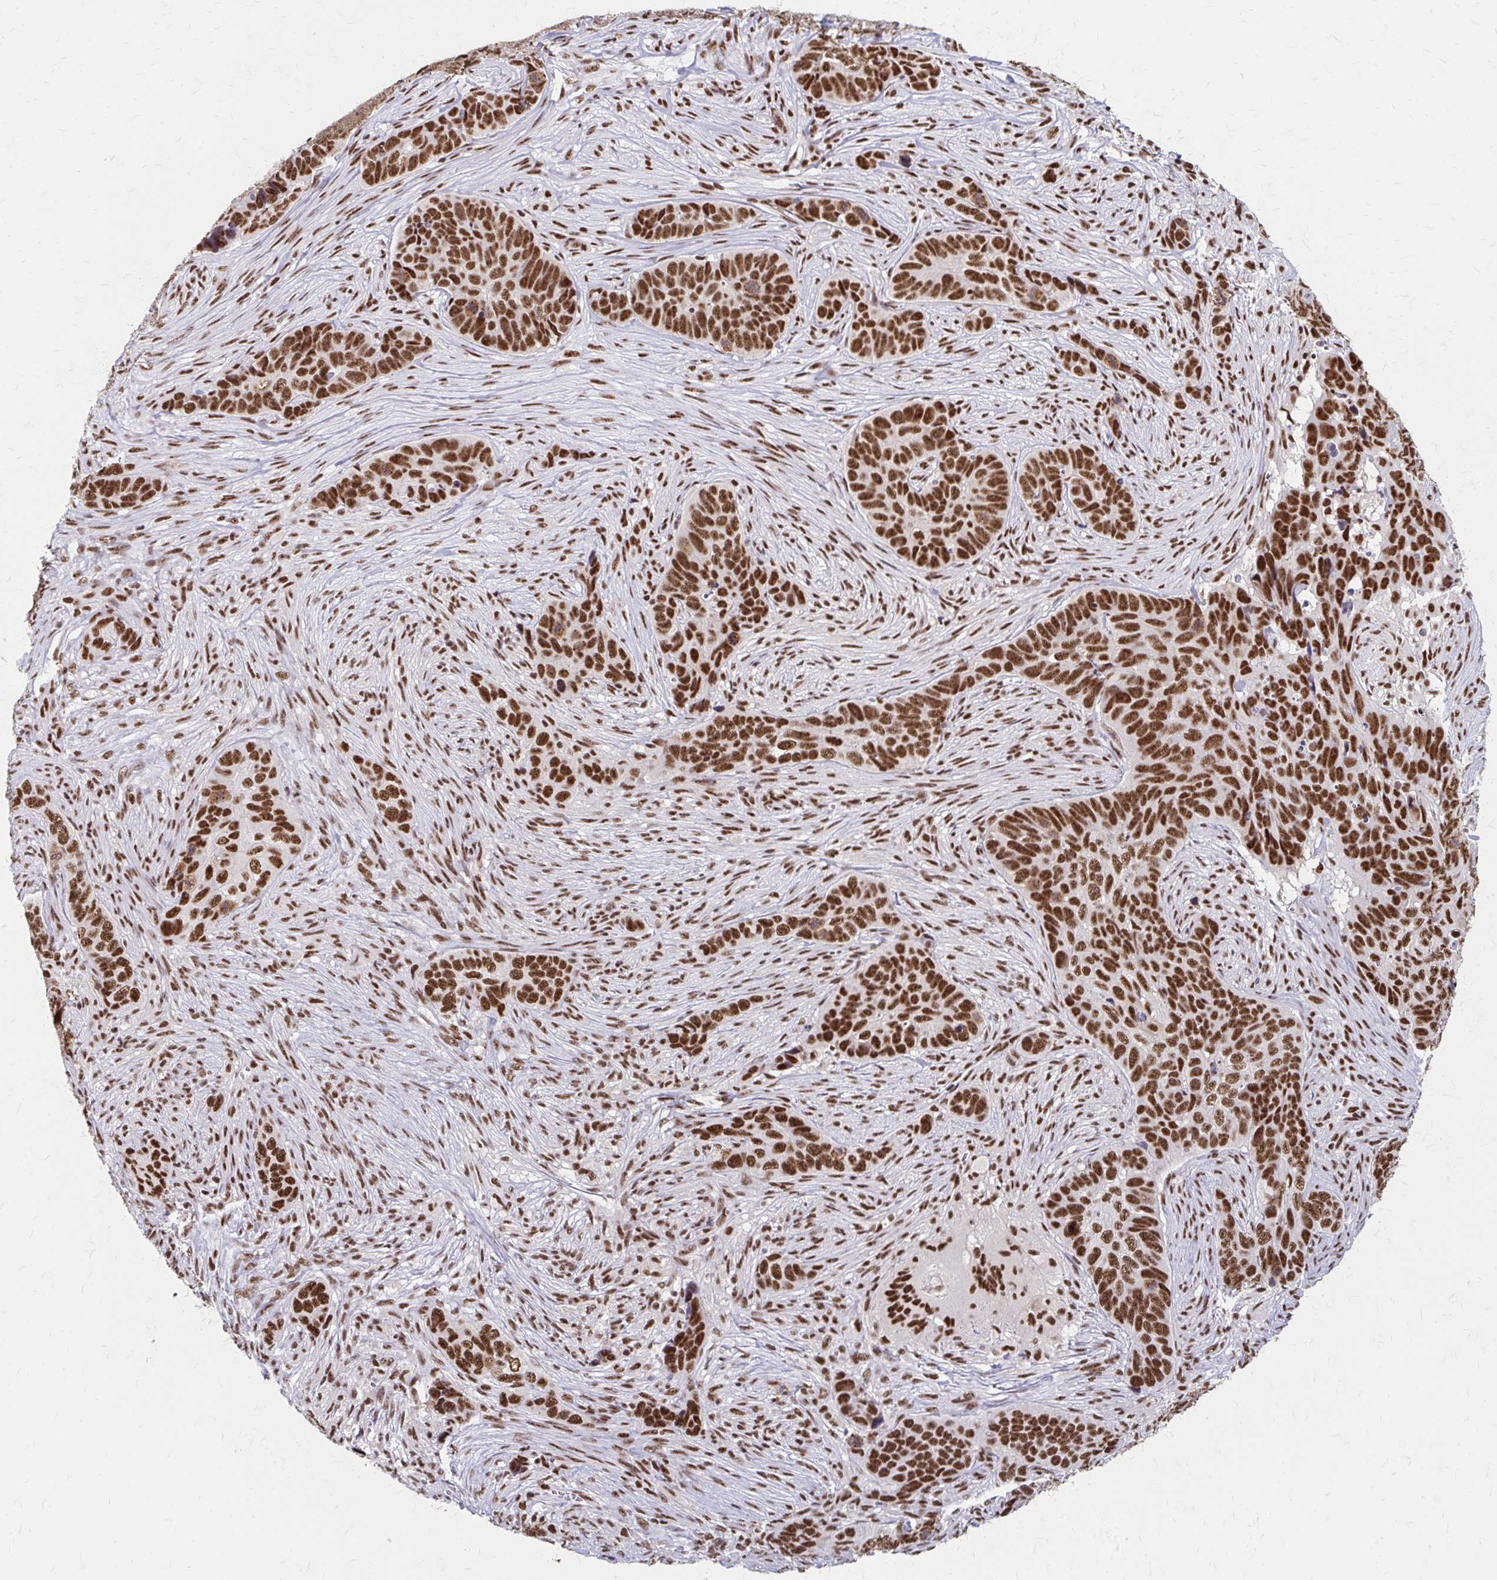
{"staining": {"intensity": "strong", "quantity": ">75%", "location": "nuclear"}, "tissue": "skin cancer", "cell_type": "Tumor cells", "image_type": "cancer", "snomed": [{"axis": "morphology", "description": "Basal cell carcinoma"}, {"axis": "topography", "description": "Skin"}], "caption": "DAB (3,3'-diaminobenzidine) immunohistochemical staining of human basal cell carcinoma (skin) reveals strong nuclear protein positivity in approximately >75% of tumor cells. (brown staining indicates protein expression, while blue staining denotes nuclei).", "gene": "CNKSR3", "patient": {"sex": "female", "age": 82}}